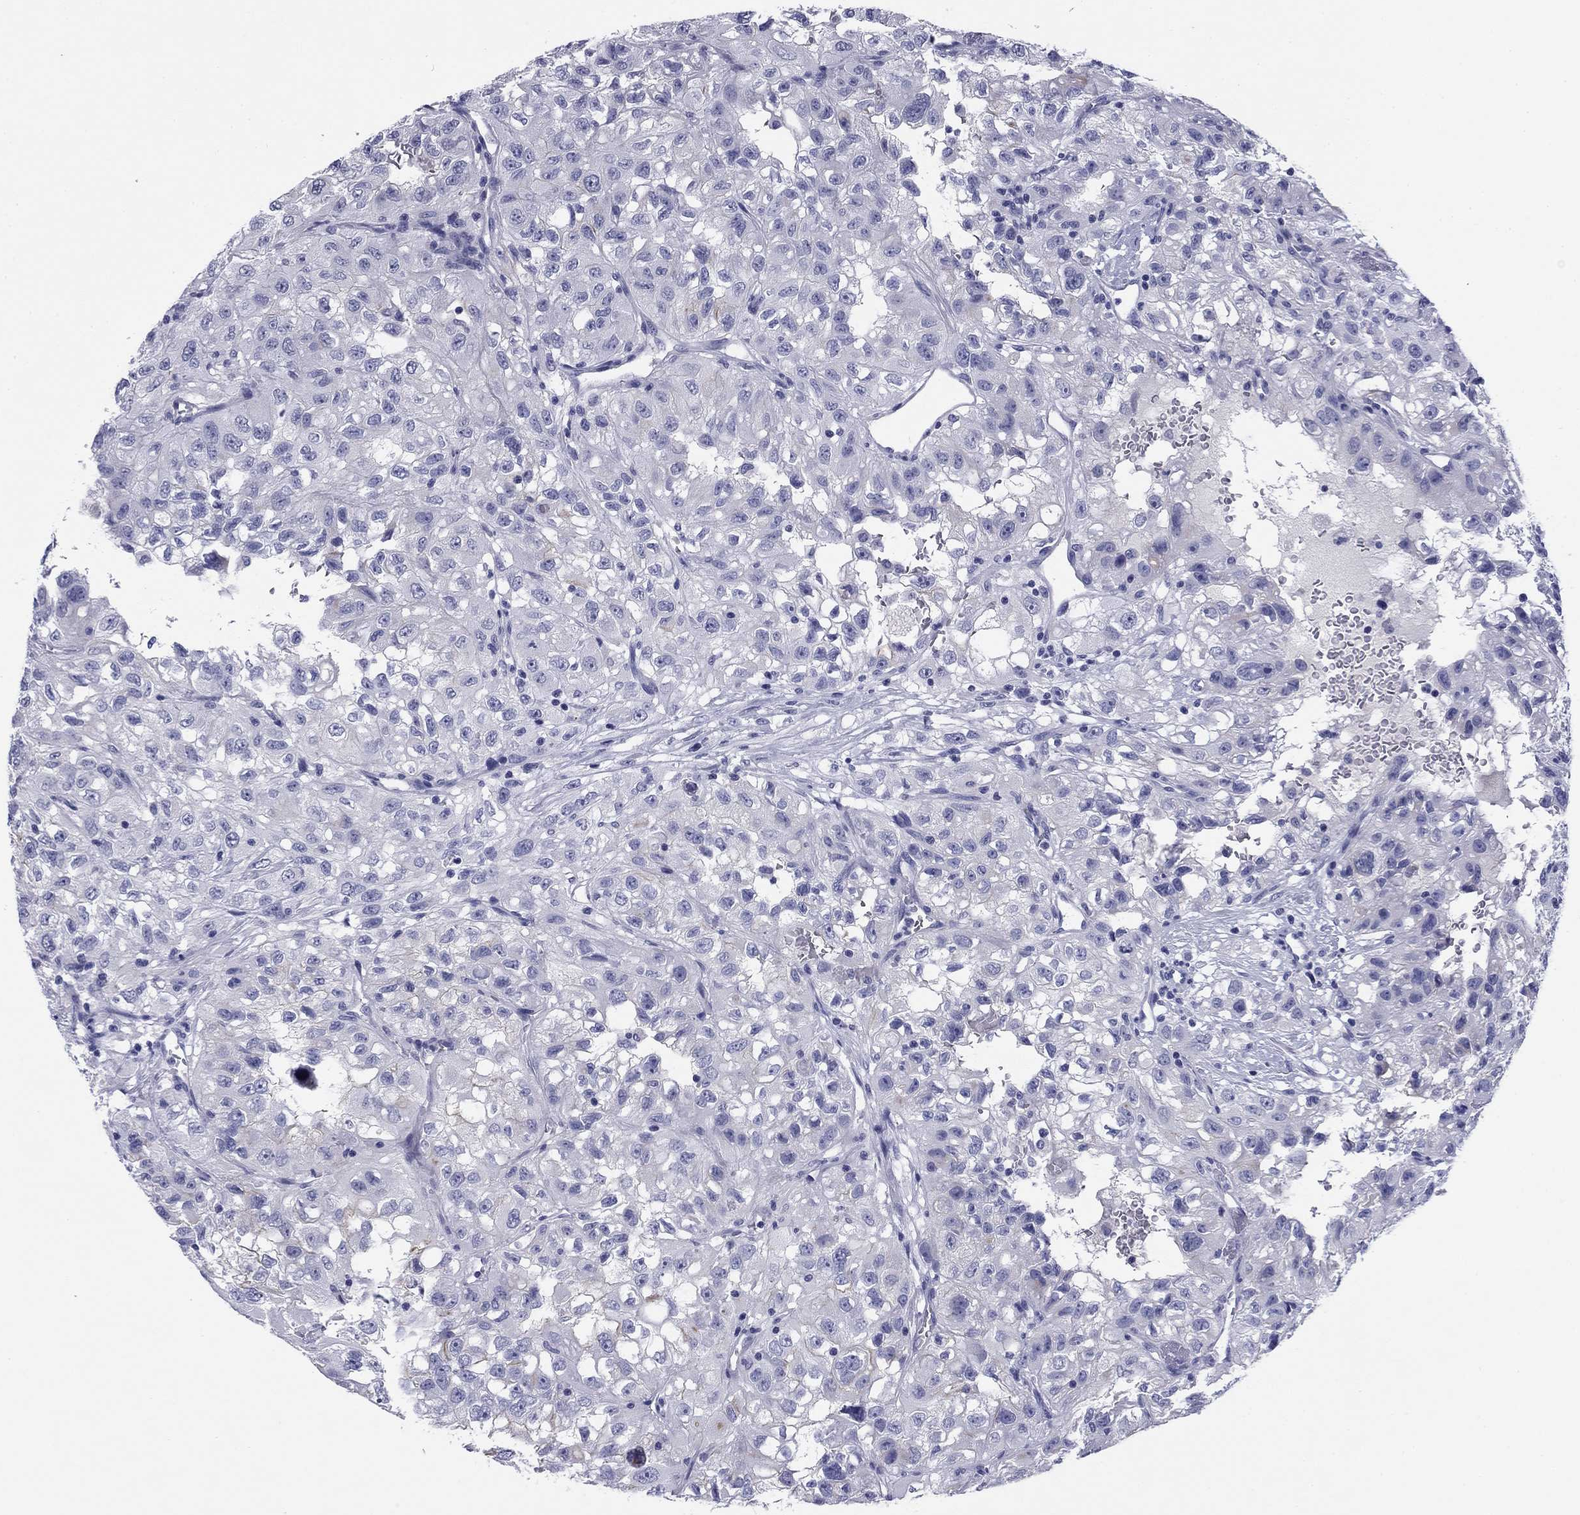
{"staining": {"intensity": "negative", "quantity": "none", "location": "none"}, "tissue": "renal cancer", "cell_type": "Tumor cells", "image_type": "cancer", "snomed": [{"axis": "morphology", "description": "Adenocarcinoma, NOS"}, {"axis": "topography", "description": "Kidney"}], "caption": "This is an immunohistochemistry (IHC) histopathology image of human renal adenocarcinoma. There is no positivity in tumor cells.", "gene": "ABCC2", "patient": {"sex": "male", "age": 64}}